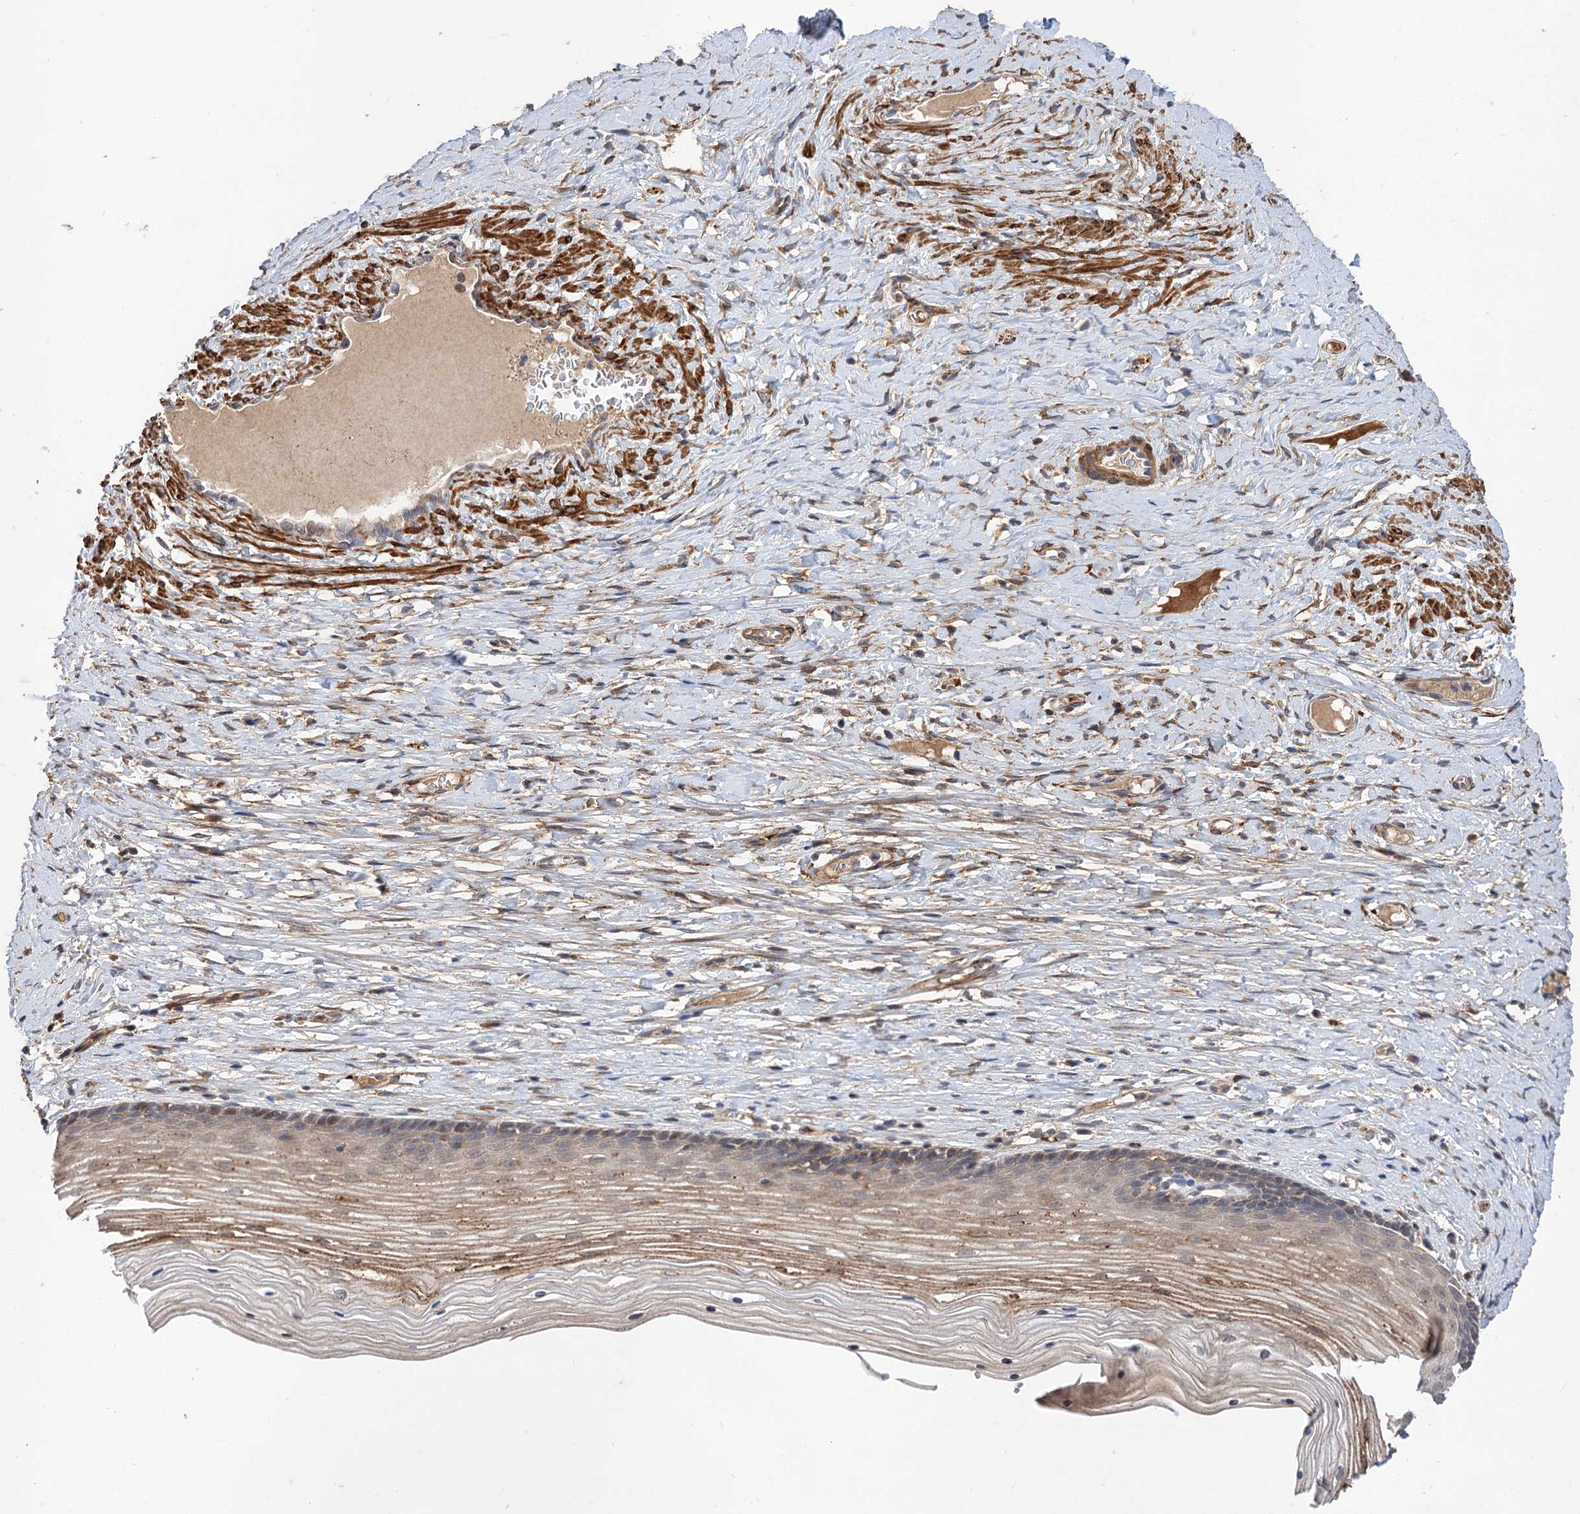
{"staining": {"intensity": "weak", "quantity": "25%-75%", "location": "cytoplasmic/membranous"}, "tissue": "cervix", "cell_type": "Glandular cells", "image_type": "normal", "snomed": [{"axis": "morphology", "description": "Normal tissue, NOS"}, {"axis": "topography", "description": "Cervix"}], "caption": "IHC (DAB) staining of normal human cervix exhibits weak cytoplasmic/membranous protein expression in about 25%-75% of glandular cells.", "gene": "FBXW8", "patient": {"sex": "female", "age": 42}}